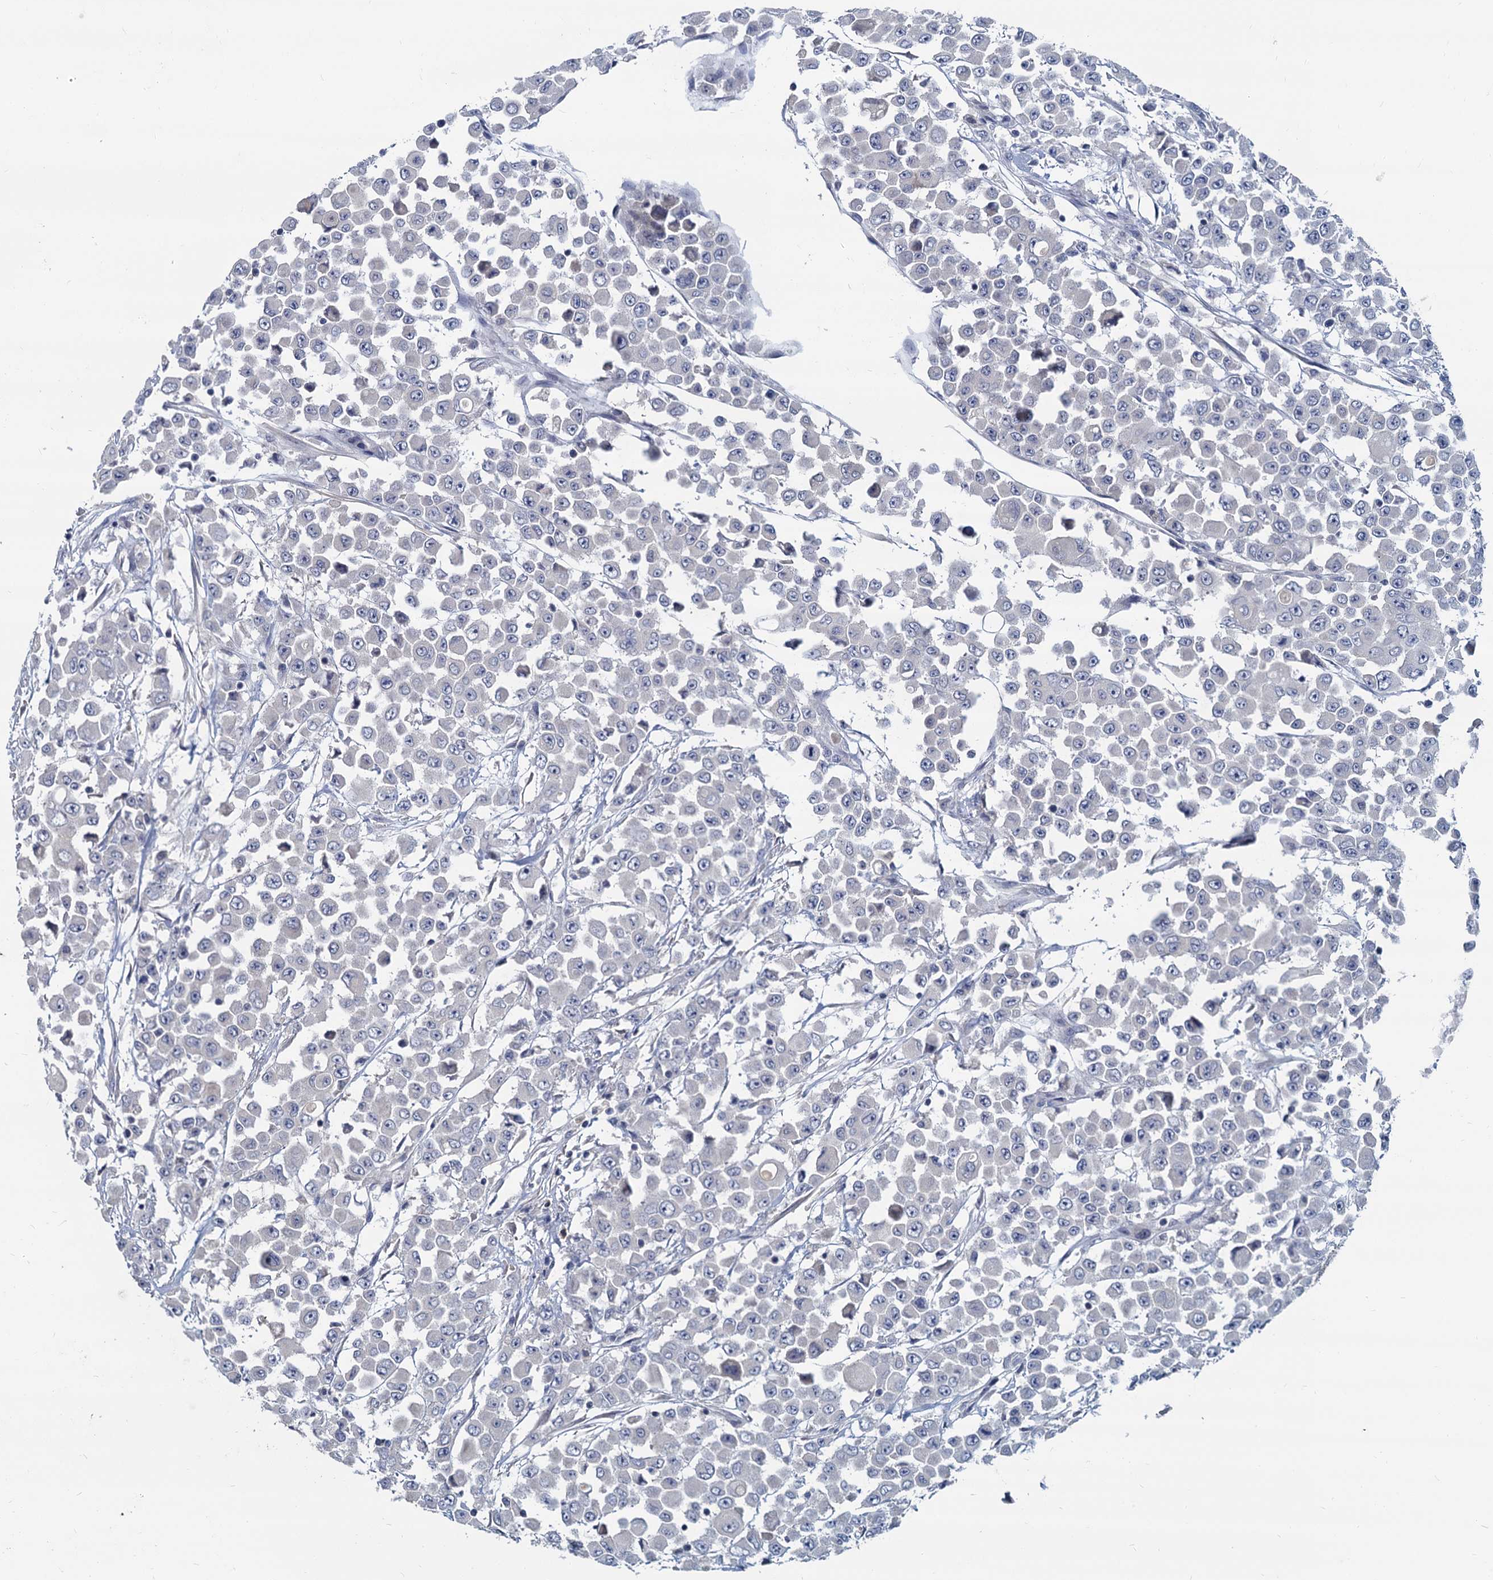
{"staining": {"intensity": "negative", "quantity": "none", "location": "none"}, "tissue": "colorectal cancer", "cell_type": "Tumor cells", "image_type": "cancer", "snomed": [{"axis": "morphology", "description": "Adenocarcinoma, NOS"}, {"axis": "topography", "description": "Colon"}], "caption": "Histopathology image shows no significant protein expression in tumor cells of adenocarcinoma (colorectal).", "gene": "ACSM3", "patient": {"sex": "male", "age": 51}}